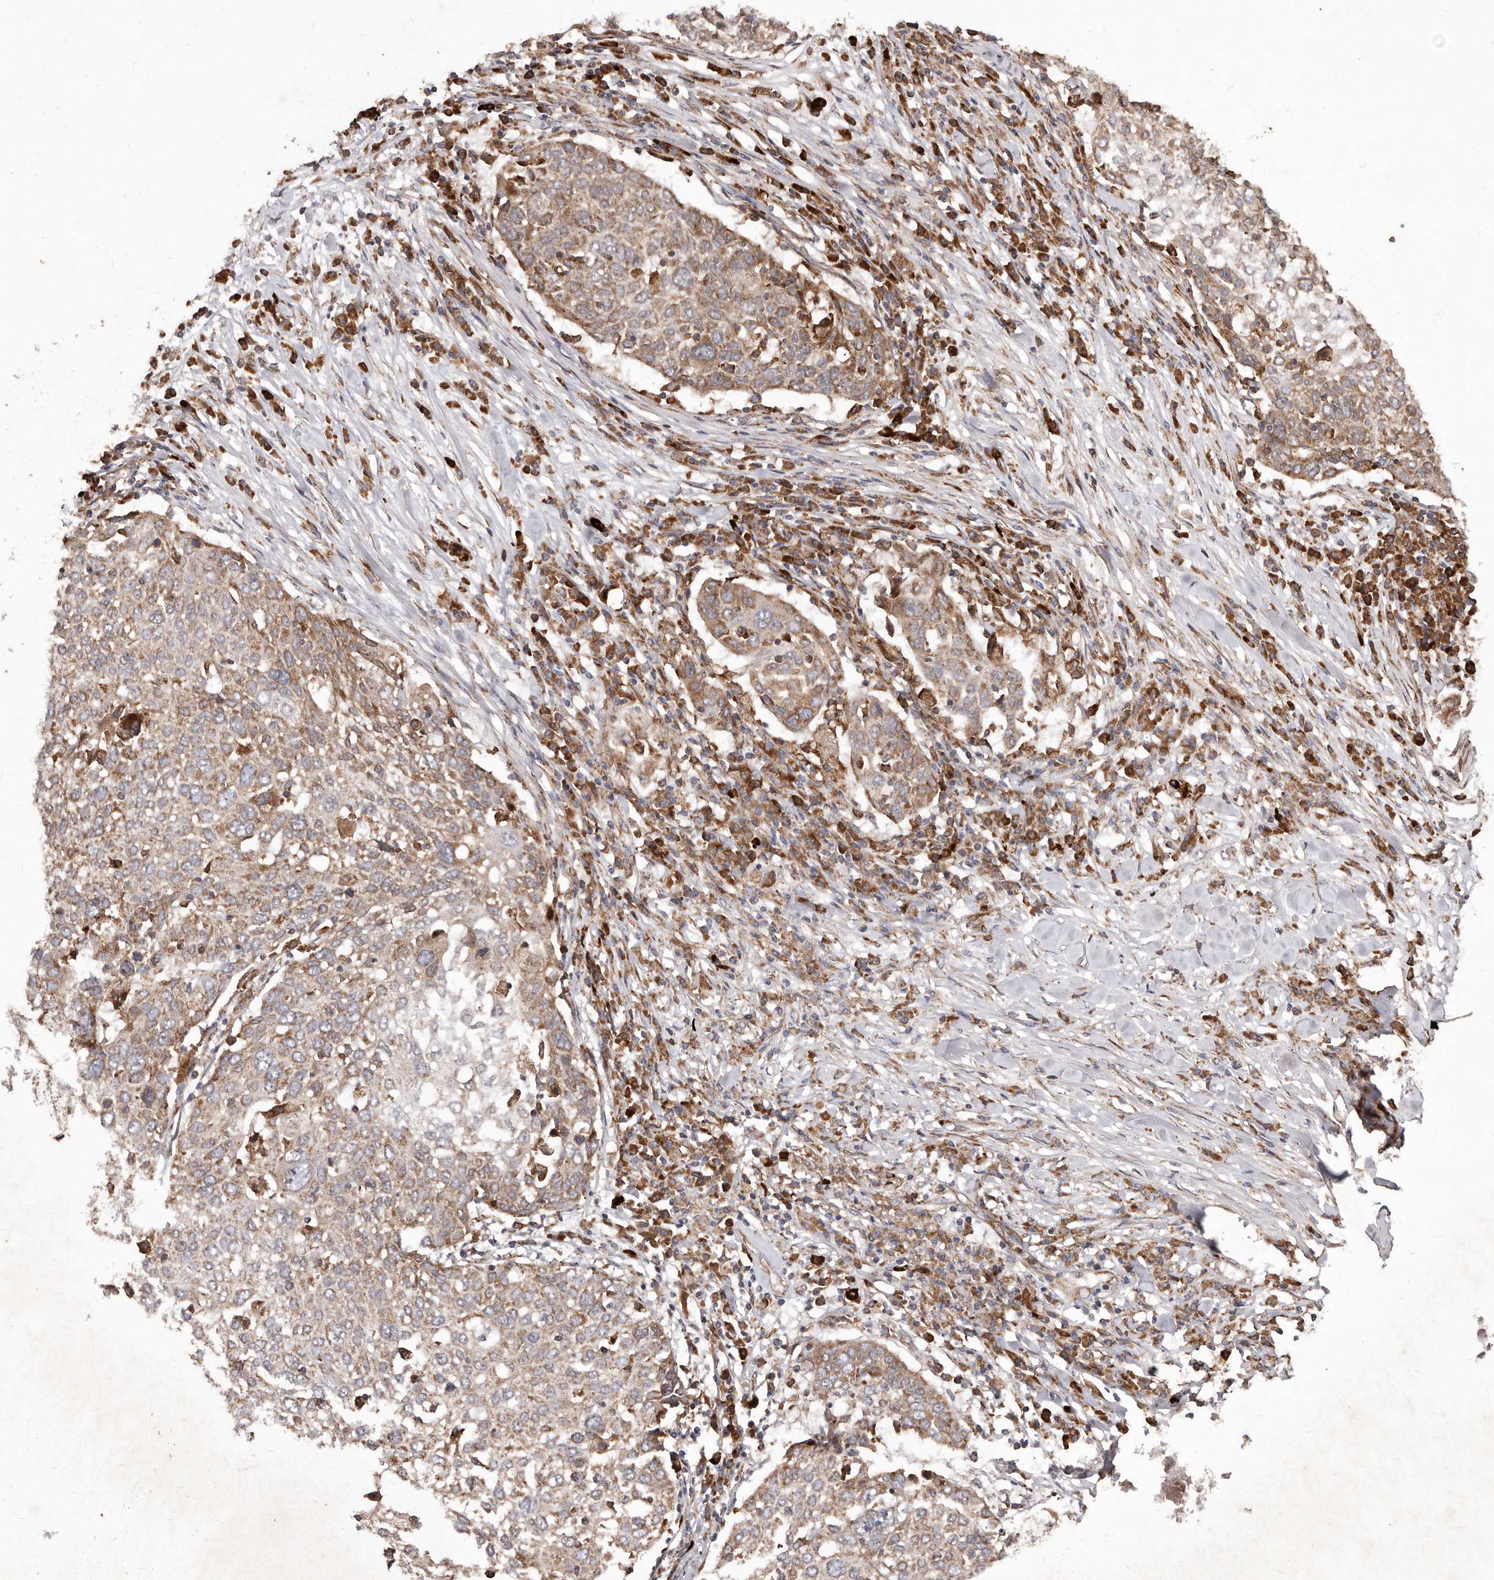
{"staining": {"intensity": "moderate", "quantity": ">75%", "location": "cytoplasmic/membranous"}, "tissue": "lung cancer", "cell_type": "Tumor cells", "image_type": "cancer", "snomed": [{"axis": "morphology", "description": "Squamous cell carcinoma, NOS"}, {"axis": "topography", "description": "Lung"}], "caption": "This is a photomicrograph of IHC staining of lung cancer, which shows moderate staining in the cytoplasmic/membranous of tumor cells.", "gene": "STEAP2", "patient": {"sex": "male", "age": 65}}